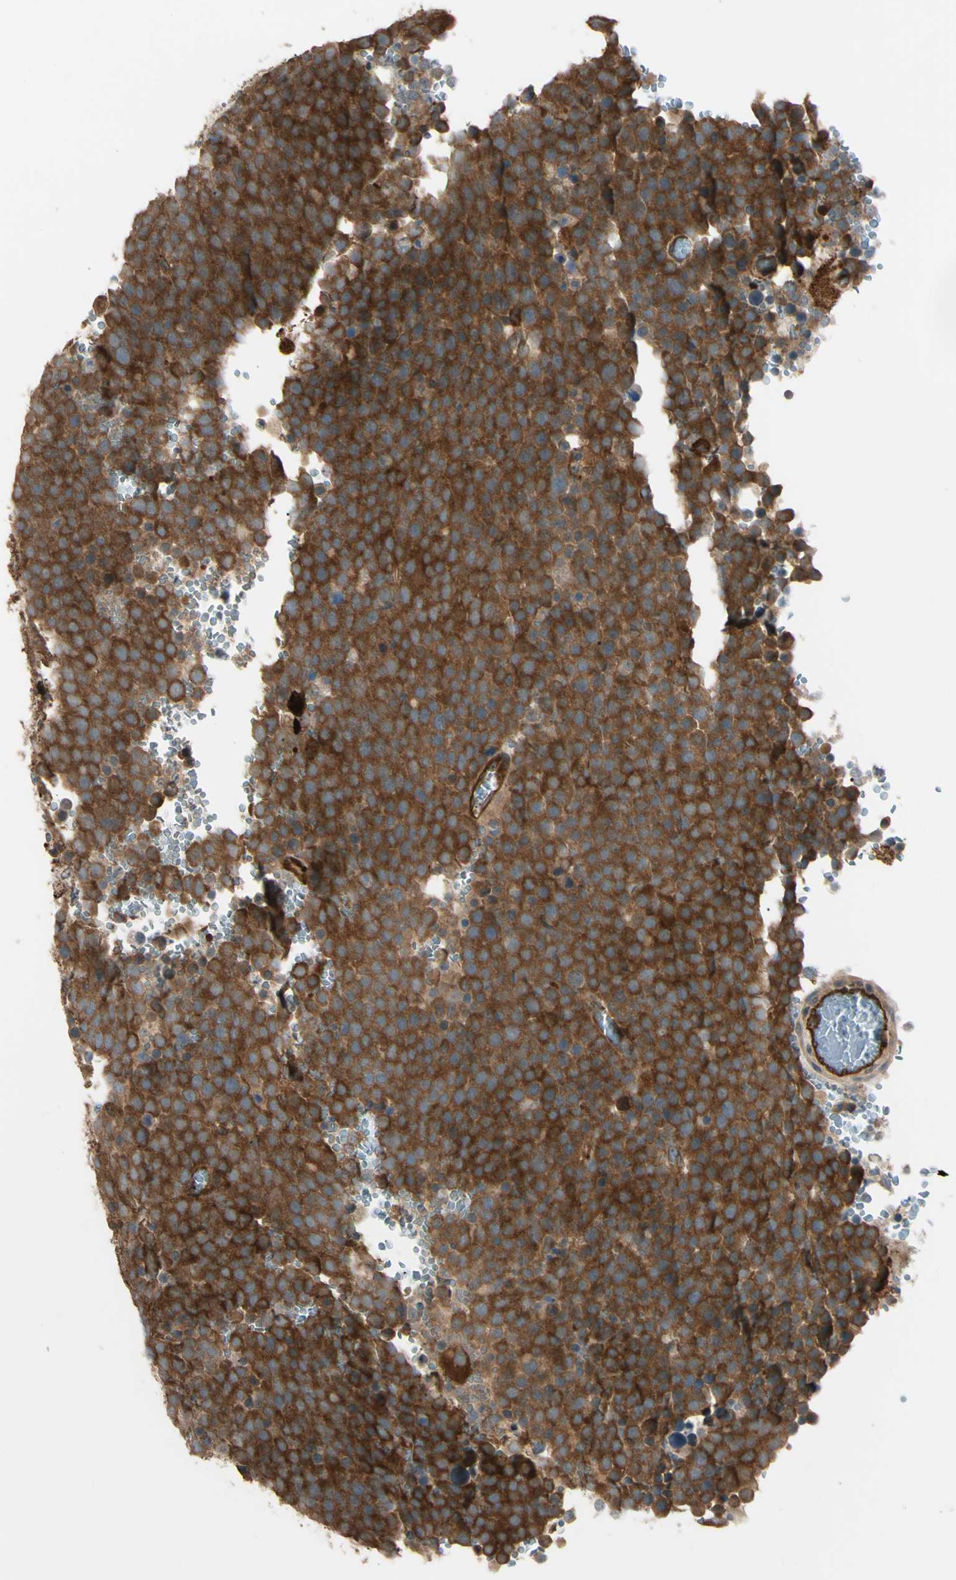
{"staining": {"intensity": "strong", "quantity": ">75%", "location": "cytoplasmic/membranous"}, "tissue": "testis cancer", "cell_type": "Tumor cells", "image_type": "cancer", "snomed": [{"axis": "morphology", "description": "Seminoma, NOS"}, {"axis": "topography", "description": "Testis"}], "caption": "Protein analysis of testis cancer (seminoma) tissue exhibits strong cytoplasmic/membranous staining in about >75% of tumor cells.", "gene": "PTPN12", "patient": {"sex": "male", "age": 71}}